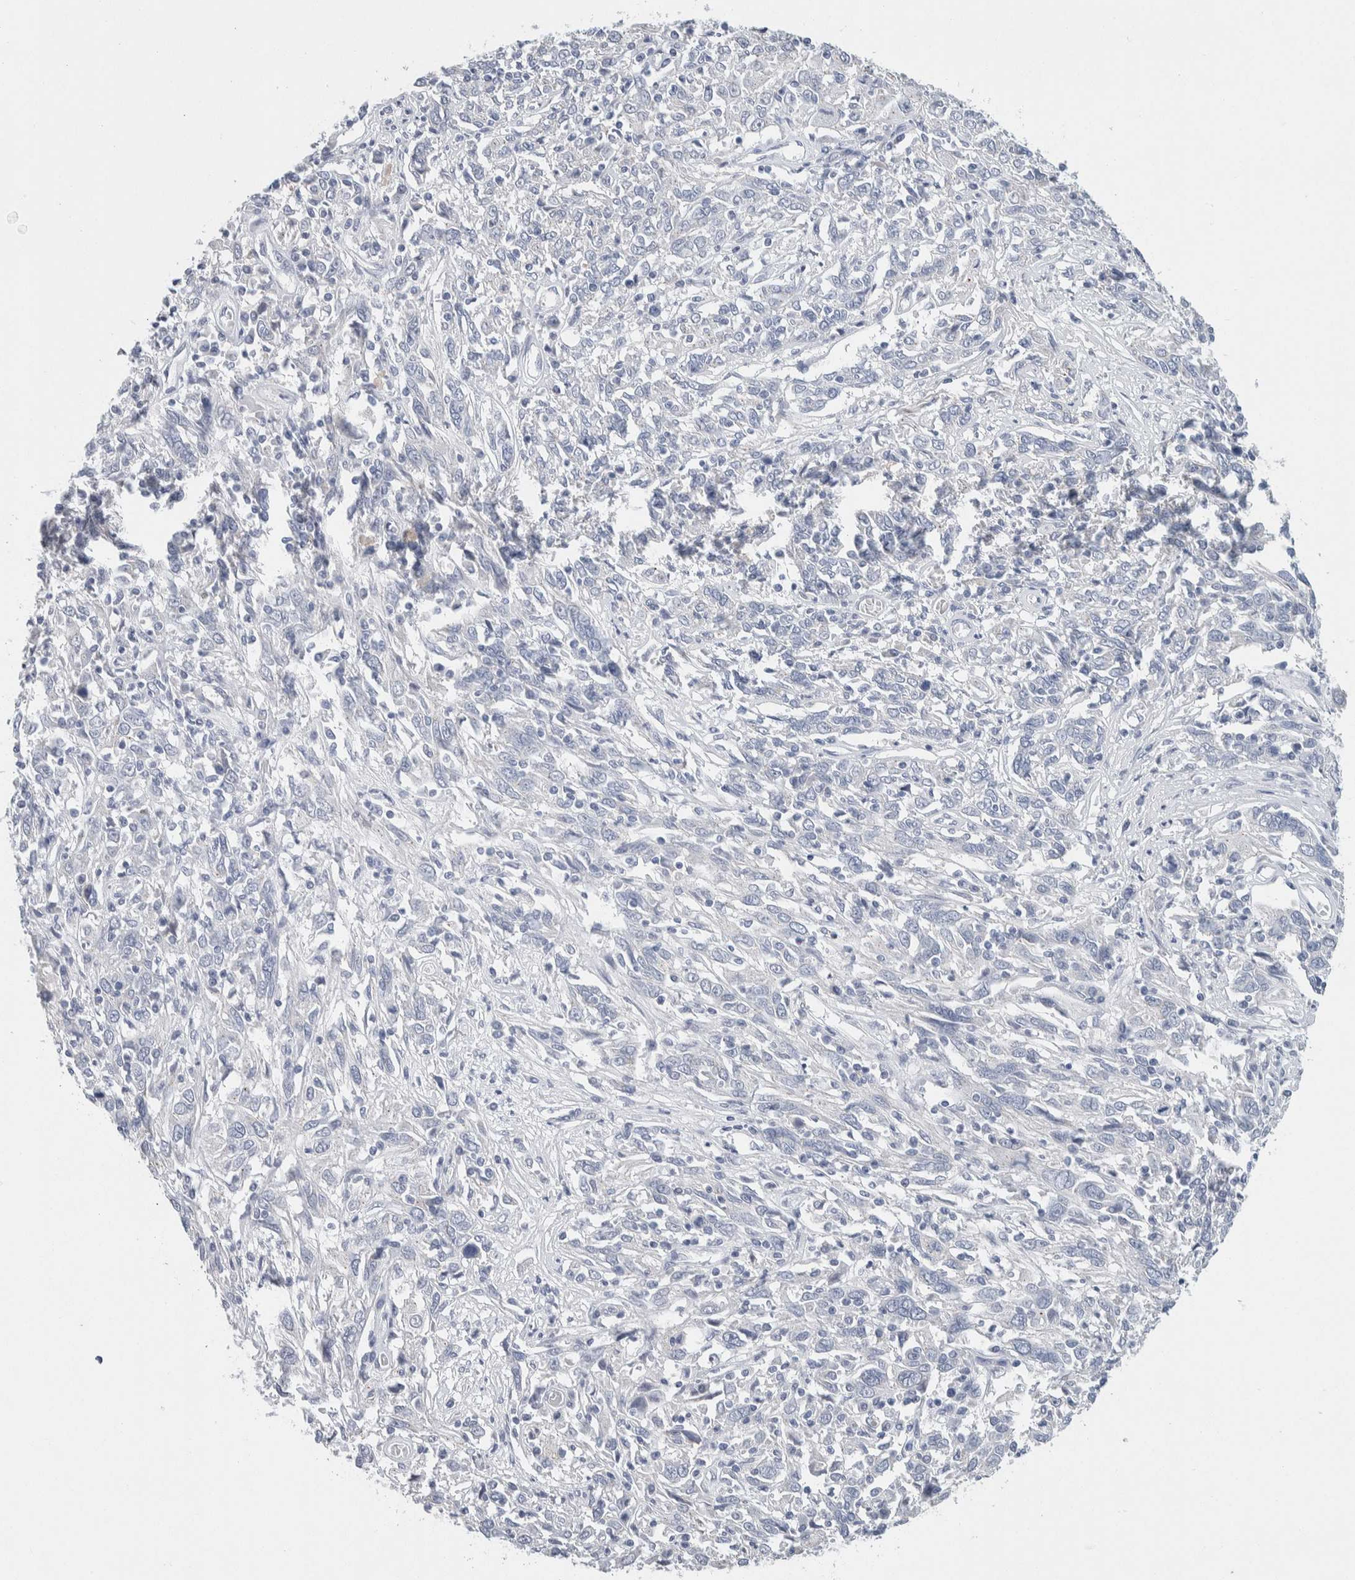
{"staining": {"intensity": "negative", "quantity": "none", "location": "none"}, "tissue": "cervical cancer", "cell_type": "Tumor cells", "image_type": "cancer", "snomed": [{"axis": "morphology", "description": "Squamous cell carcinoma, NOS"}, {"axis": "topography", "description": "Cervix"}], "caption": "Human cervical cancer stained for a protein using IHC reveals no staining in tumor cells.", "gene": "SCN2A", "patient": {"sex": "female", "age": 46}}